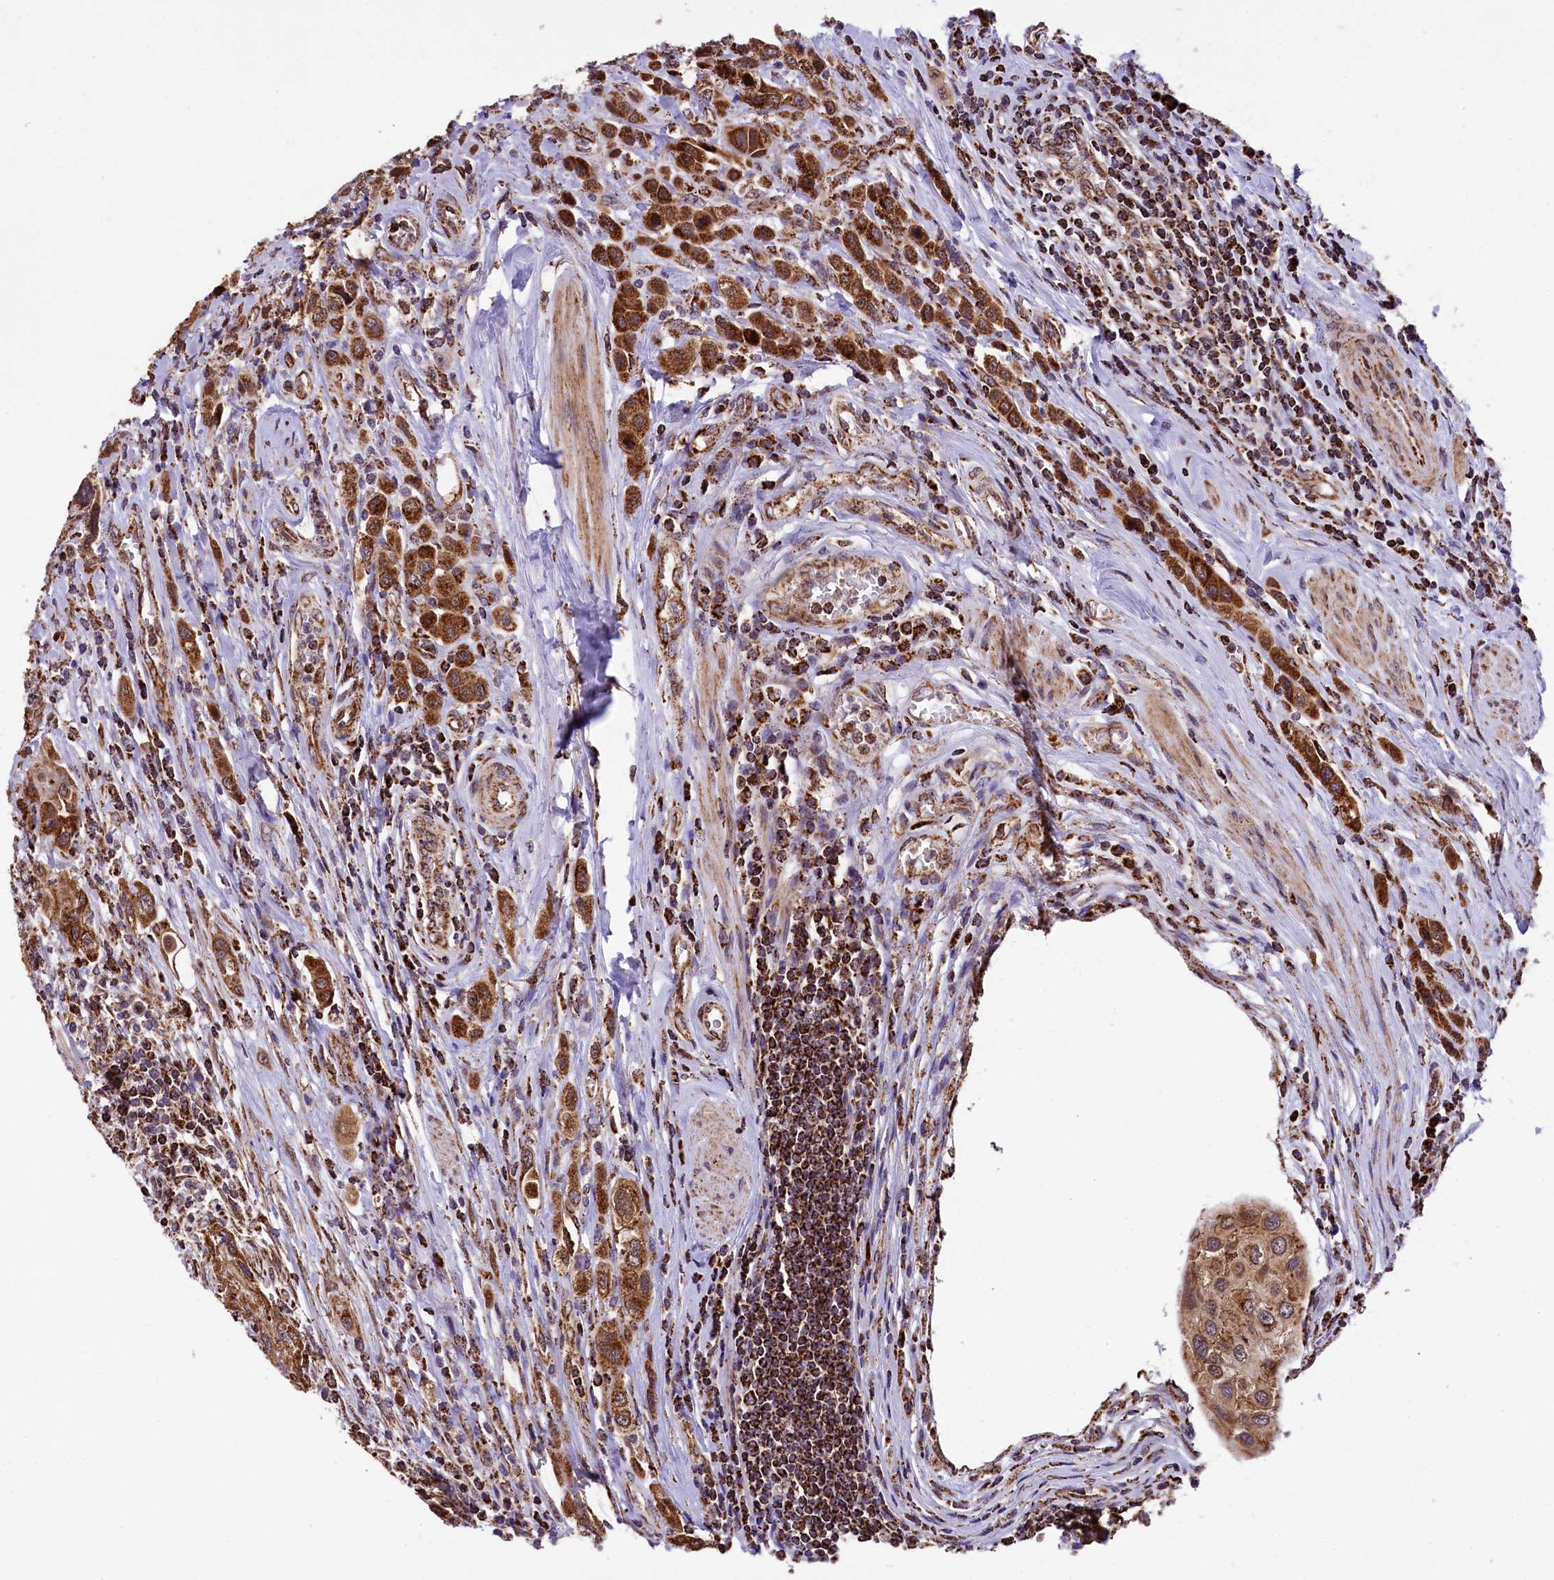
{"staining": {"intensity": "strong", "quantity": ">75%", "location": "cytoplasmic/membranous"}, "tissue": "urothelial cancer", "cell_type": "Tumor cells", "image_type": "cancer", "snomed": [{"axis": "morphology", "description": "Urothelial carcinoma, High grade"}, {"axis": "topography", "description": "Urinary bladder"}], "caption": "The micrograph demonstrates immunohistochemical staining of urothelial cancer. There is strong cytoplasmic/membranous expression is appreciated in approximately >75% of tumor cells. Ihc stains the protein in brown and the nuclei are stained blue.", "gene": "KLC2", "patient": {"sex": "male", "age": 50}}